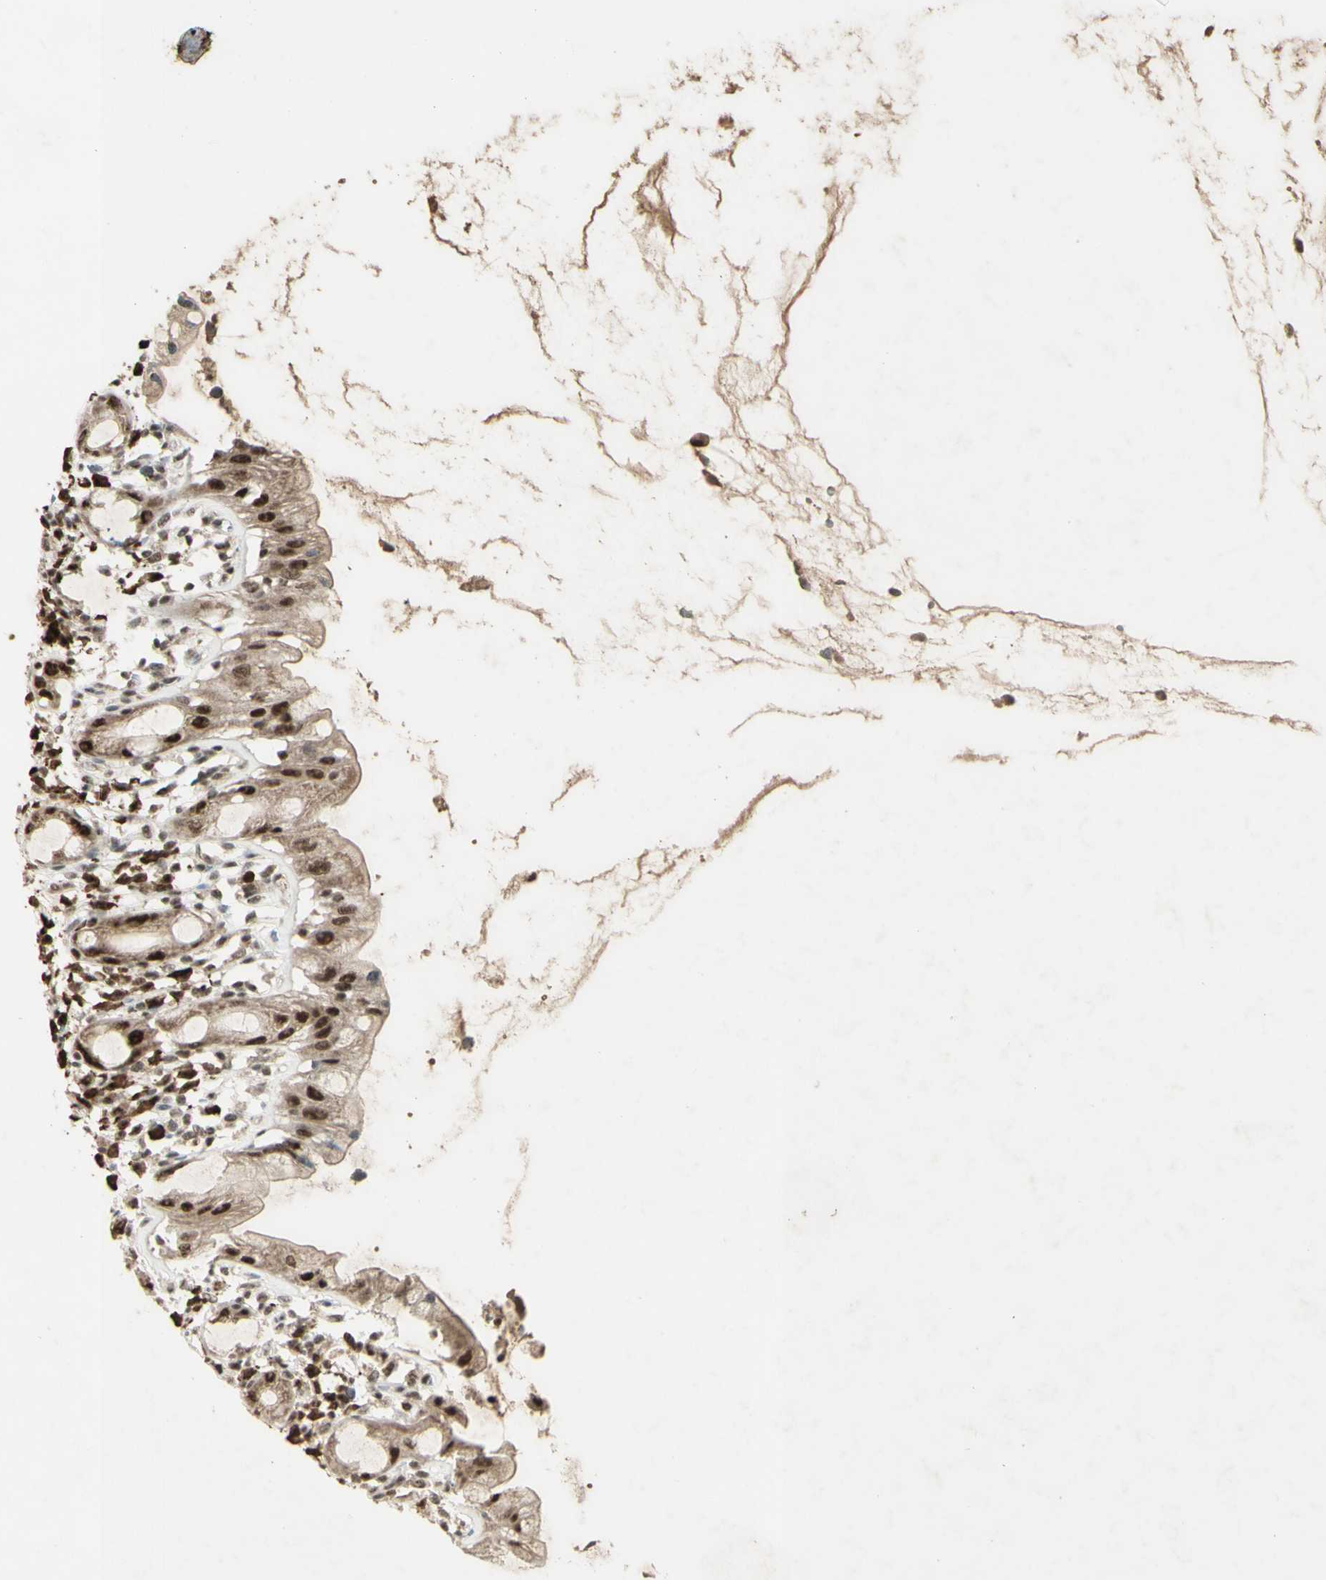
{"staining": {"intensity": "strong", "quantity": ">75%", "location": "nuclear"}, "tissue": "rectum", "cell_type": "Glandular cells", "image_type": "normal", "snomed": [{"axis": "morphology", "description": "Normal tissue, NOS"}, {"axis": "topography", "description": "Rectum"}], "caption": "Strong nuclear positivity for a protein is seen in about >75% of glandular cells of unremarkable rectum using IHC.", "gene": "CCNT1", "patient": {"sex": "male", "age": 44}}